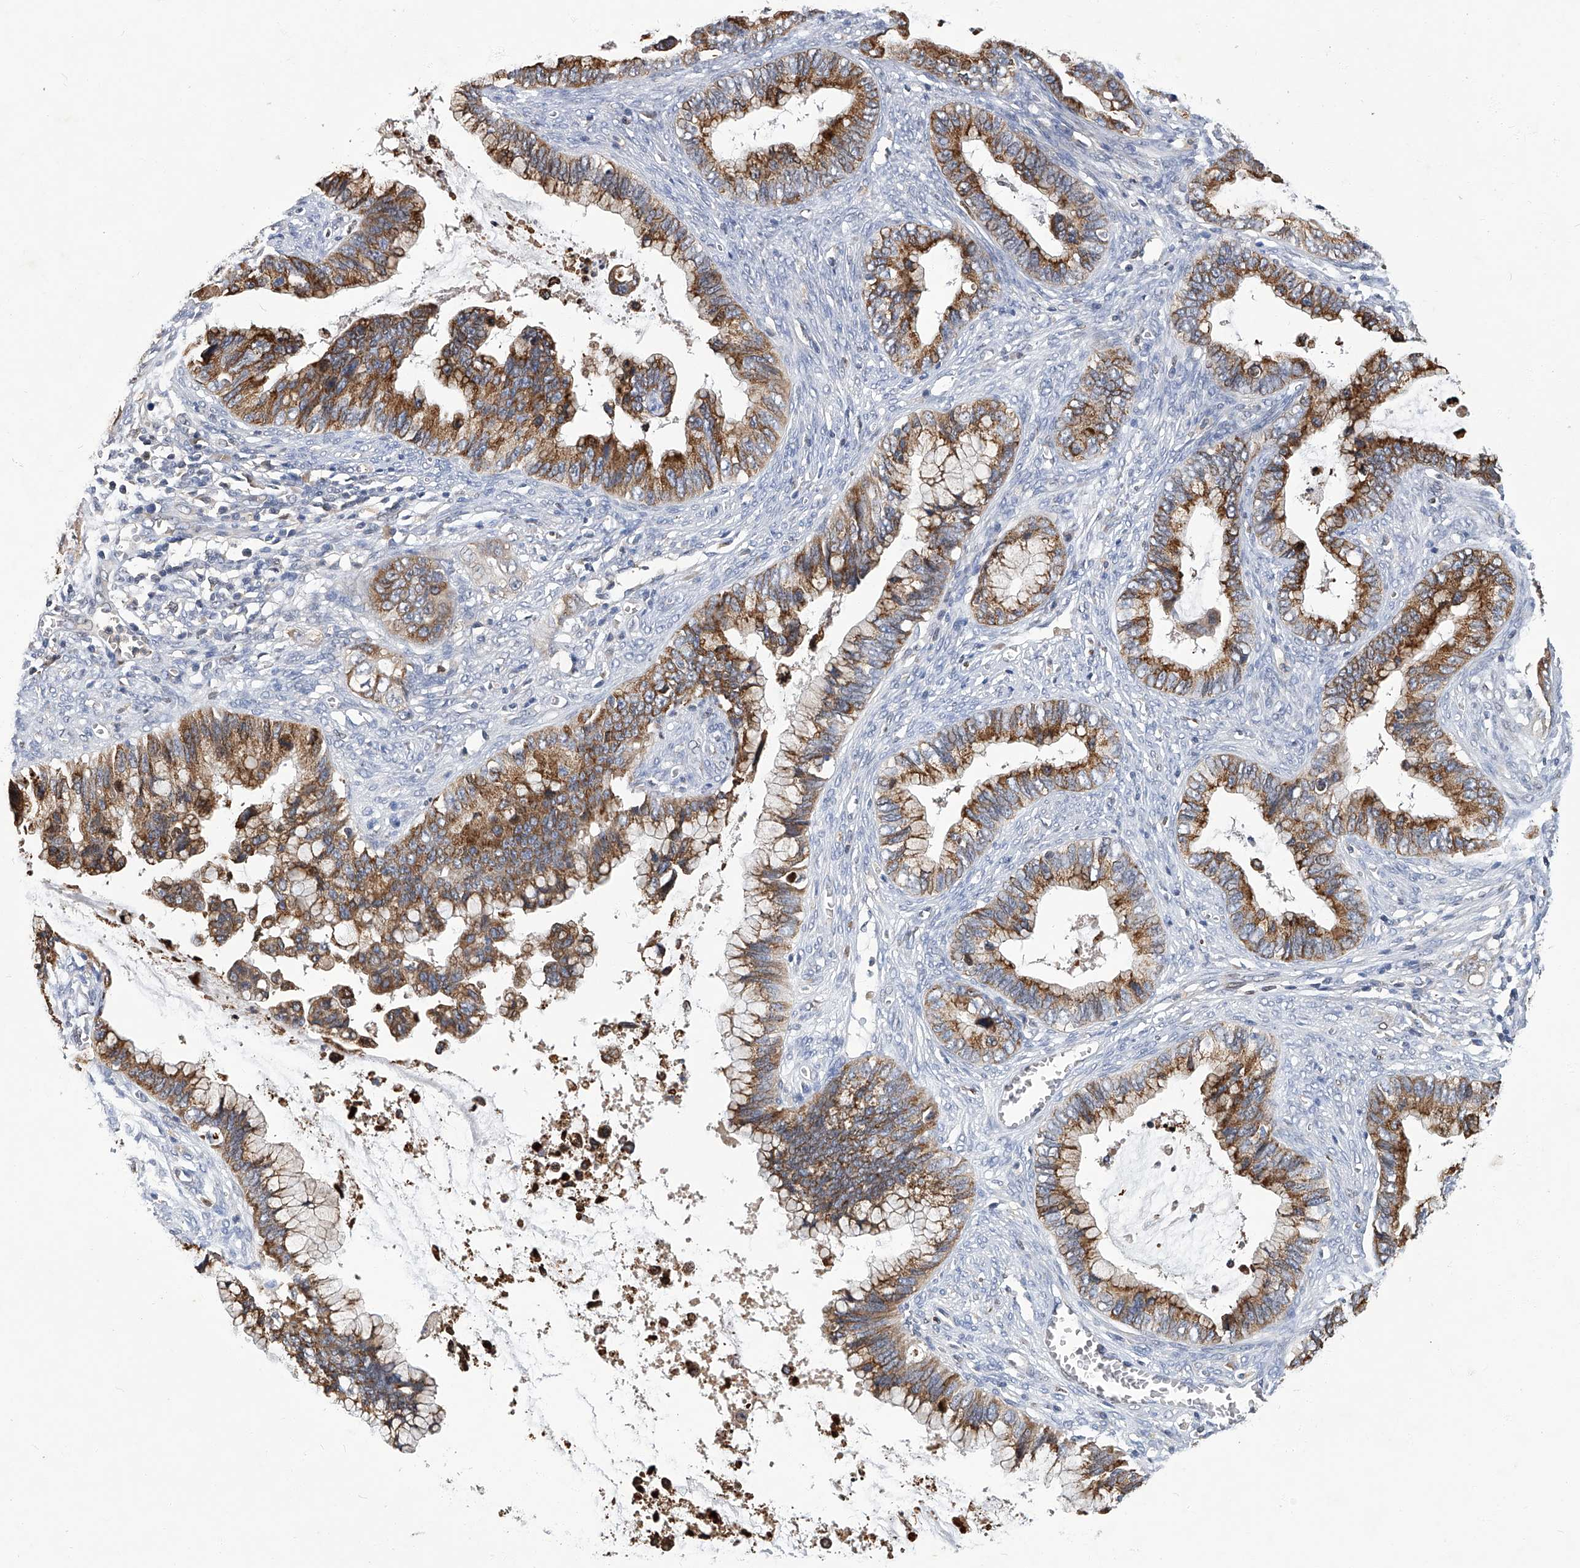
{"staining": {"intensity": "moderate", "quantity": ">75%", "location": "cytoplasmic/membranous"}, "tissue": "cervical cancer", "cell_type": "Tumor cells", "image_type": "cancer", "snomed": [{"axis": "morphology", "description": "Adenocarcinoma, NOS"}, {"axis": "topography", "description": "Cervix"}], "caption": "Brown immunohistochemical staining in cervical cancer (adenocarcinoma) demonstrates moderate cytoplasmic/membranous staining in about >75% of tumor cells.", "gene": "TGFBR1", "patient": {"sex": "female", "age": 44}}